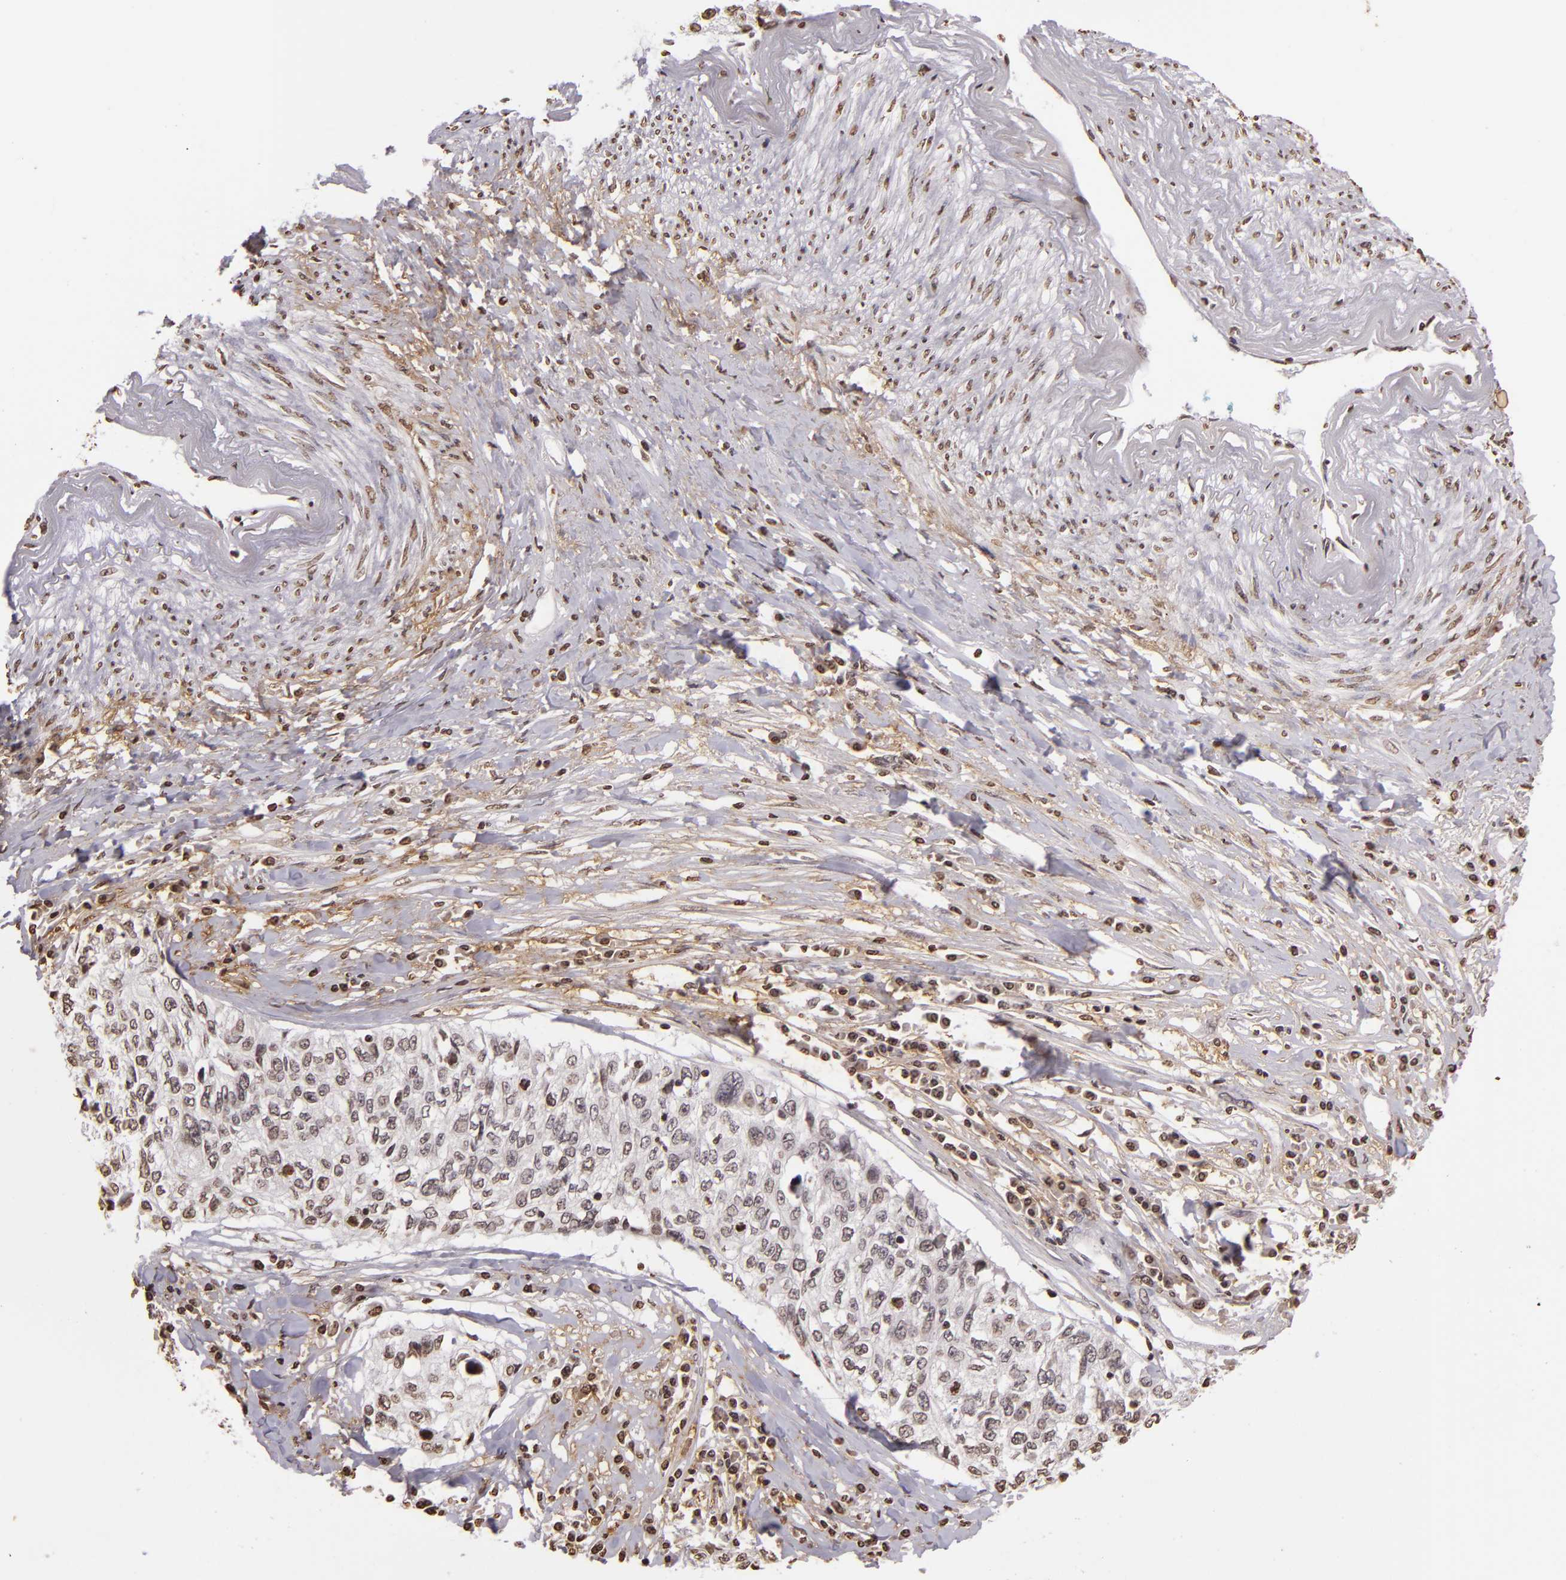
{"staining": {"intensity": "weak", "quantity": "<25%", "location": "nuclear"}, "tissue": "cervical cancer", "cell_type": "Tumor cells", "image_type": "cancer", "snomed": [{"axis": "morphology", "description": "Squamous cell carcinoma, NOS"}, {"axis": "topography", "description": "Cervix"}], "caption": "The immunohistochemistry (IHC) image has no significant expression in tumor cells of squamous cell carcinoma (cervical) tissue.", "gene": "THRB", "patient": {"sex": "female", "age": 57}}